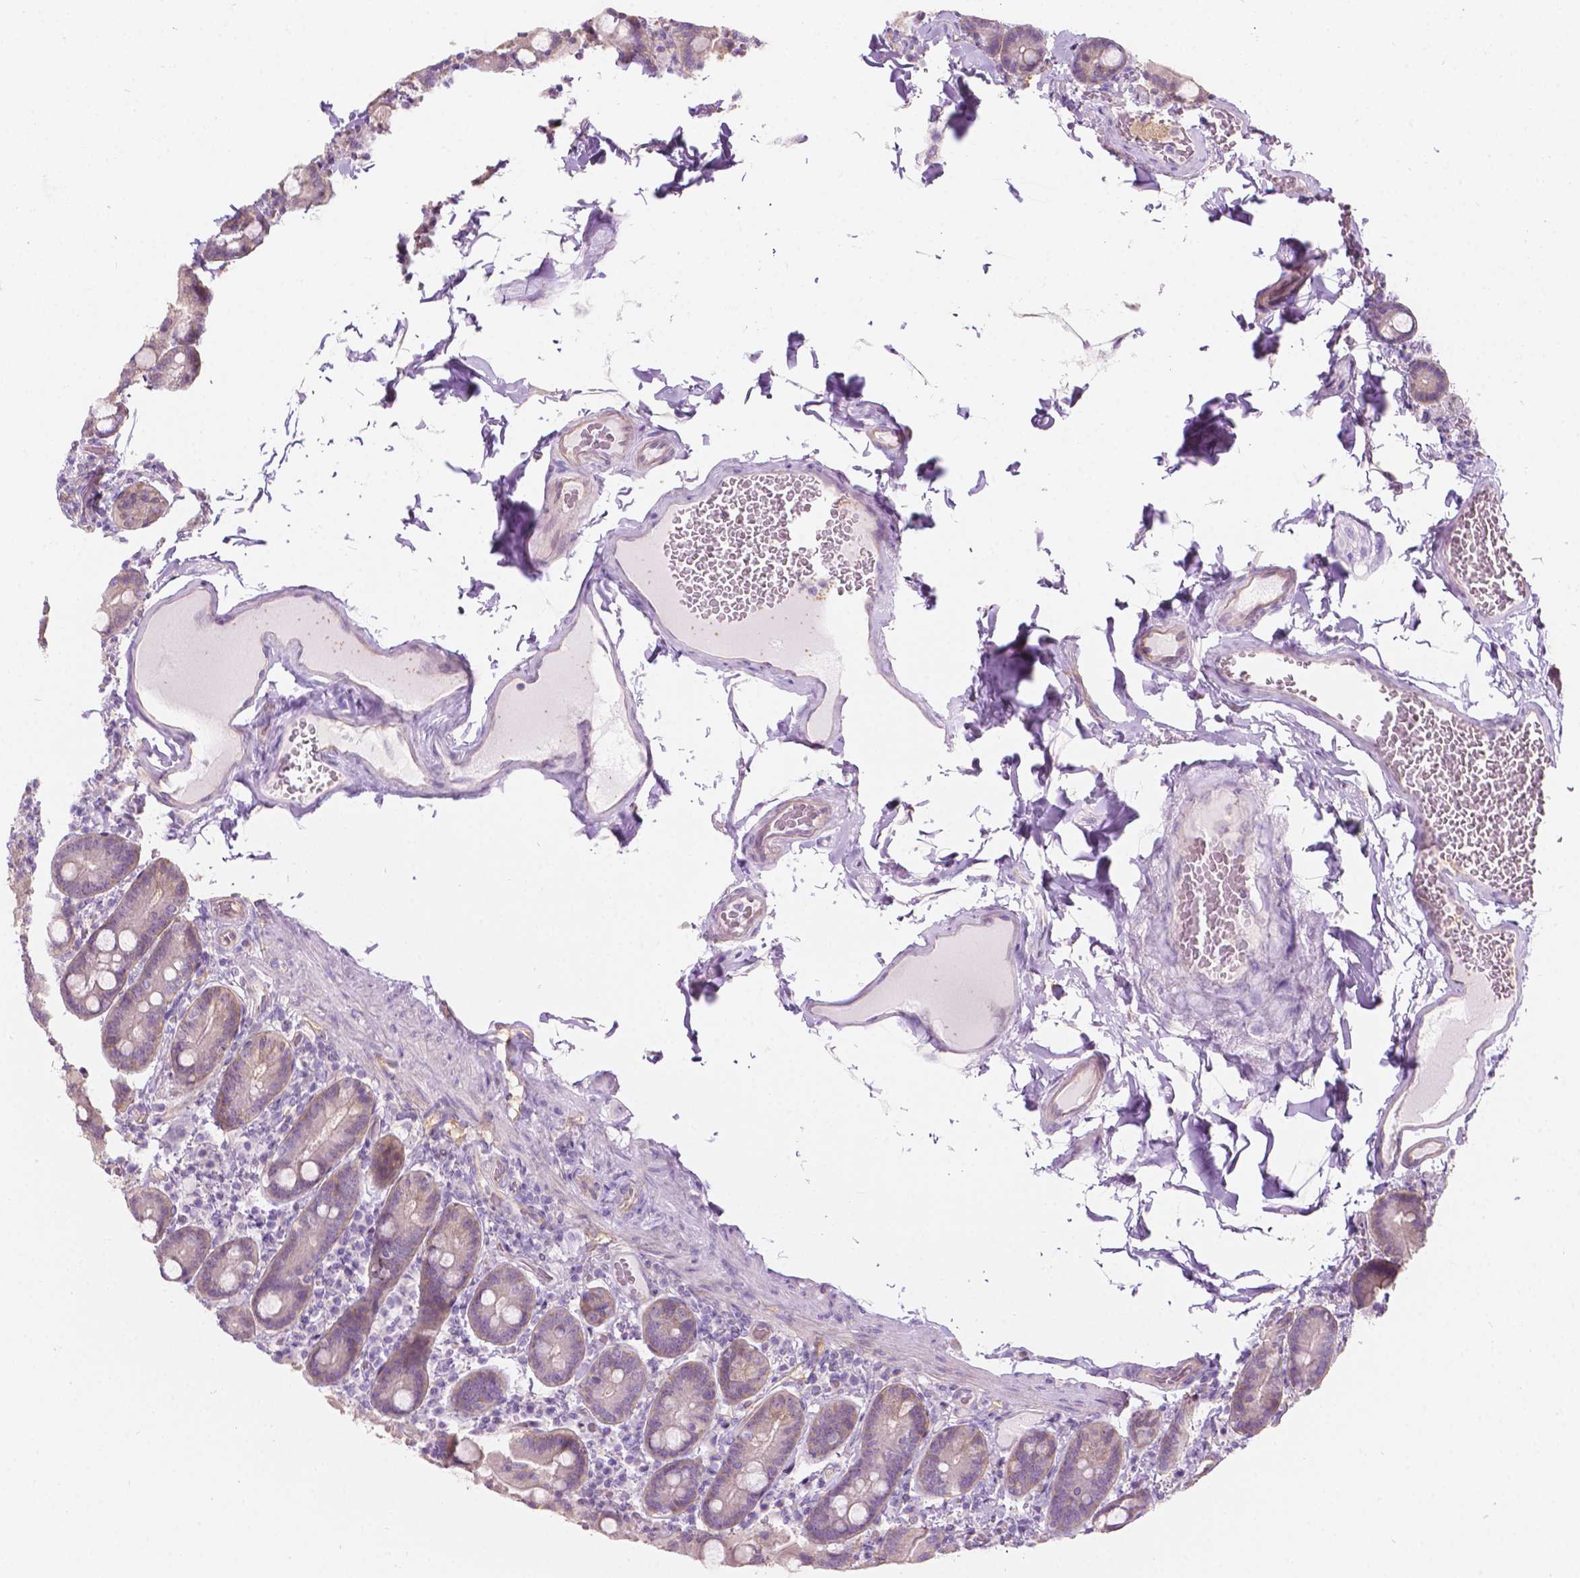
{"staining": {"intensity": "weak", "quantity": "<25%", "location": "cytoplasmic/membranous"}, "tissue": "duodenum", "cell_type": "Glandular cells", "image_type": "normal", "snomed": [{"axis": "morphology", "description": "Normal tissue, NOS"}, {"axis": "topography", "description": "Duodenum"}], "caption": "Glandular cells show no significant protein staining in unremarkable duodenum.", "gene": "NOS1AP", "patient": {"sex": "female", "age": 62}}